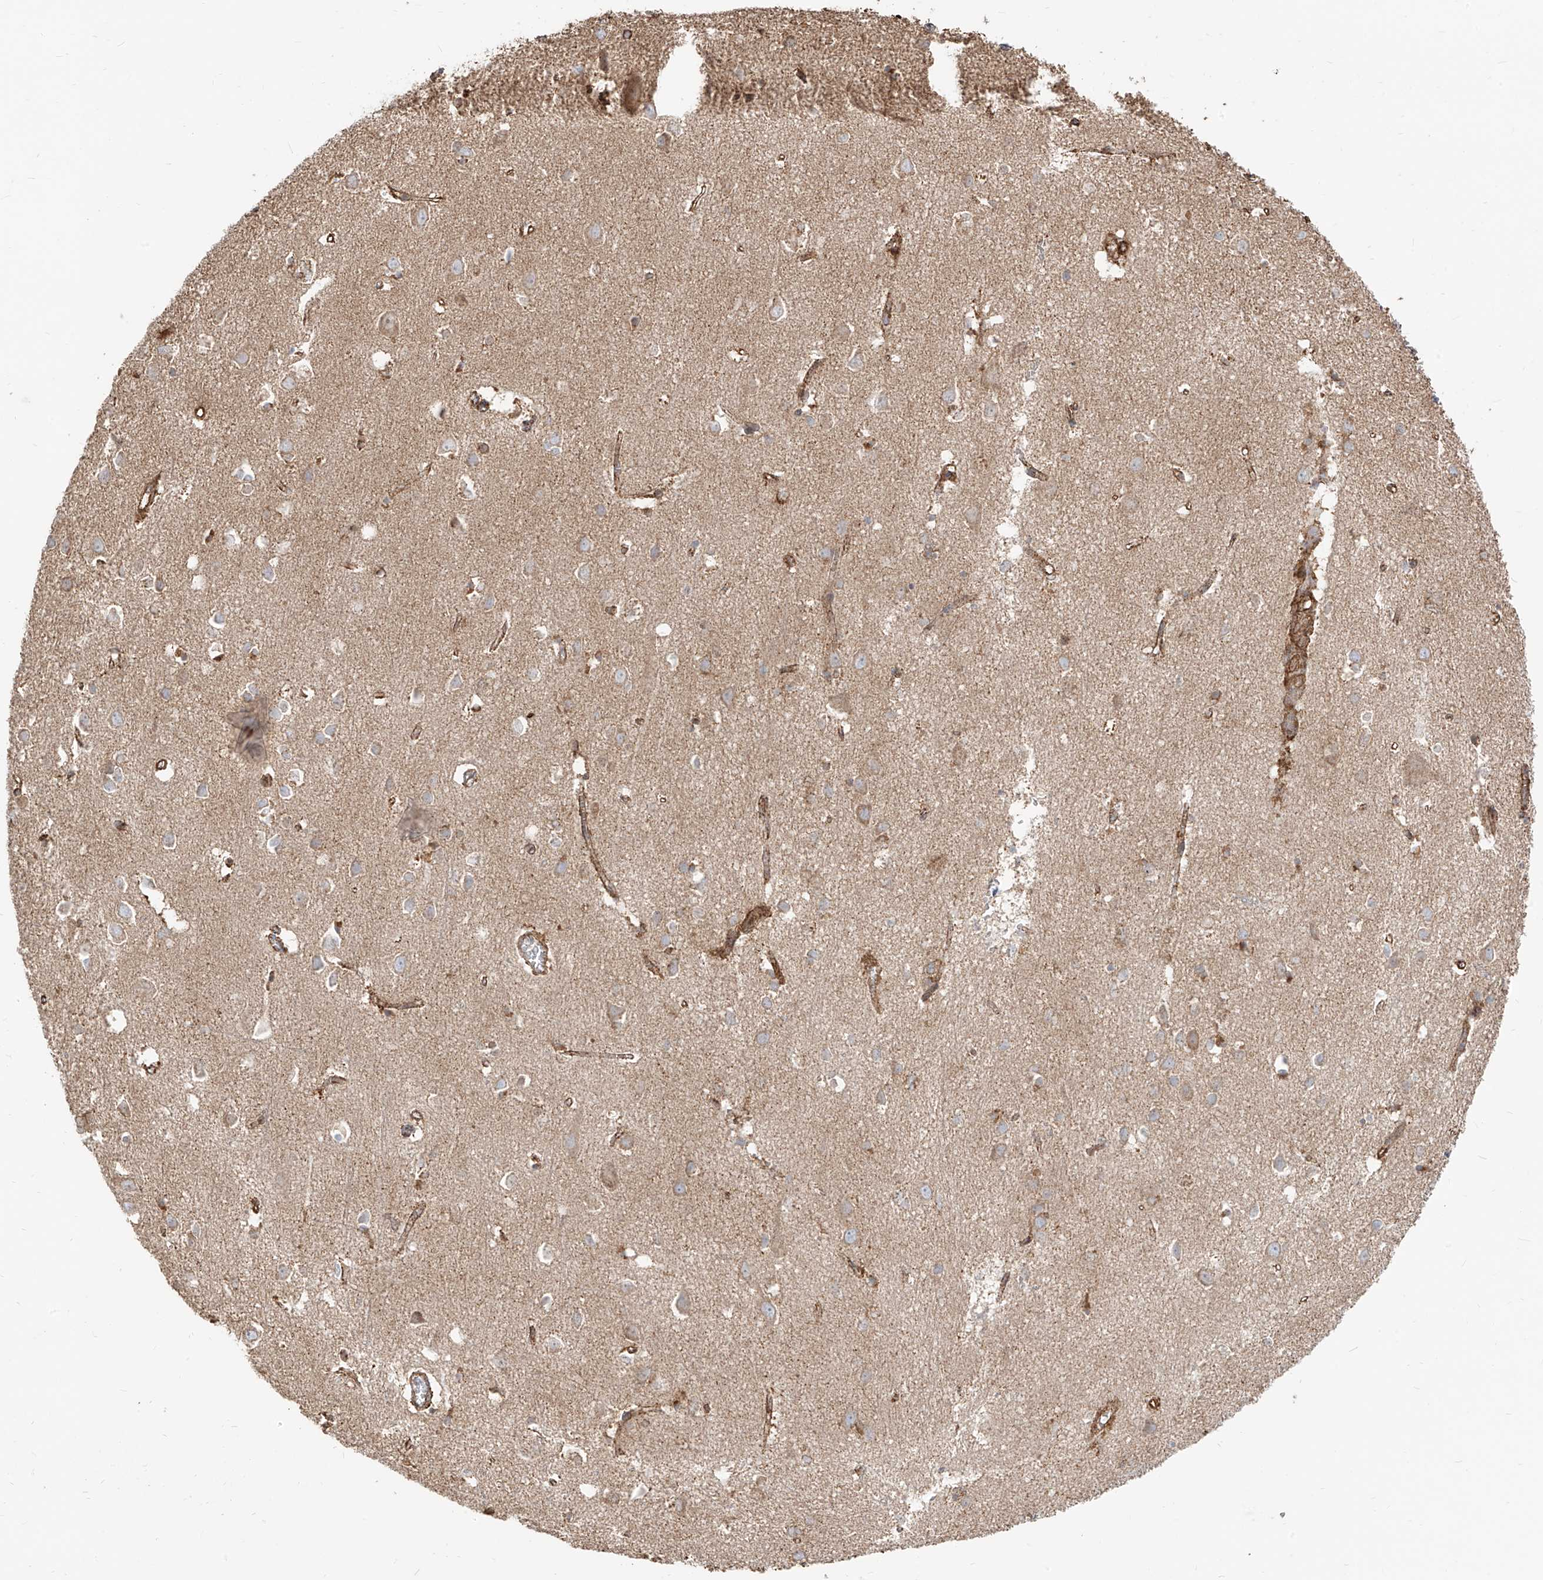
{"staining": {"intensity": "moderate", "quantity": "25%-75%", "location": "cytoplasmic/membranous"}, "tissue": "cerebral cortex", "cell_type": "Endothelial cells", "image_type": "normal", "snomed": [{"axis": "morphology", "description": "Normal tissue, NOS"}, {"axis": "topography", "description": "Cerebral cortex"}], "caption": "High-power microscopy captured an immunohistochemistry (IHC) photomicrograph of normal cerebral cortex, revealing moderate cytoplasmic/membranous positivity in approximately 25%-75% of endothelial cells.", "gene": "PLCL1", "patient": {"sex": "female", "age": 64}}